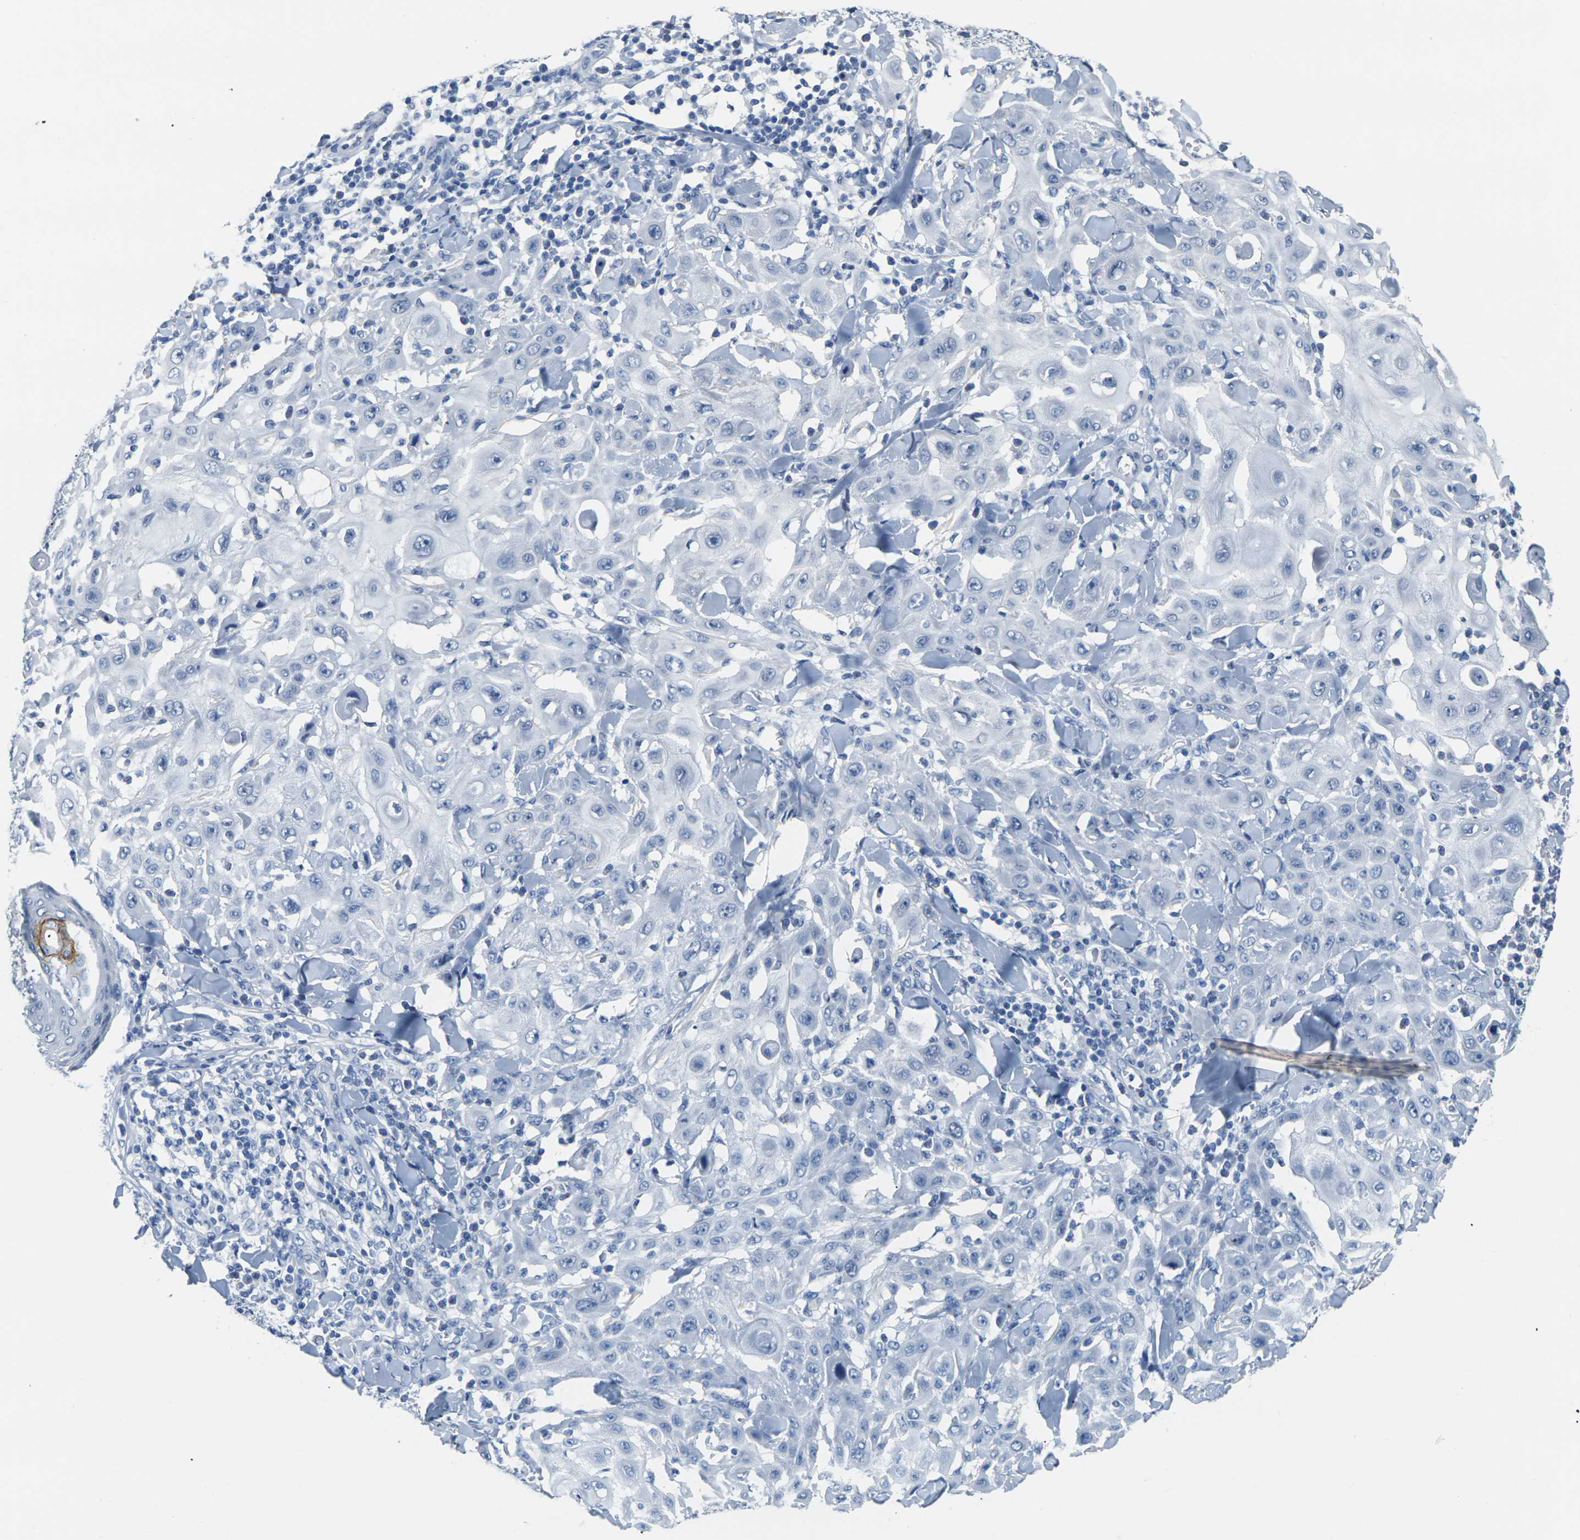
{"staining": {"intensity": "negative", "quantity": "none", "location": "none"}, "tissue": "skin cancer", "cell_type": "Tumor cells", "image_type": "cancer", "snomed": [{"axis": "morphology", "description": "Squamous cell carcinoma, NOS"}, {"axis": "topography", "description": "Skin"}], "caption": "High magnification brightfield microscopy of squamous cell carcinoma (skin) stained with DAB (3,3'-diaminobenzidine) (brown) and counterstained with hematoxylin (blue): tumor cells show no significant positivity.", "gene": "CLDN7", "patient": {"sex": "male", "age": 24}}